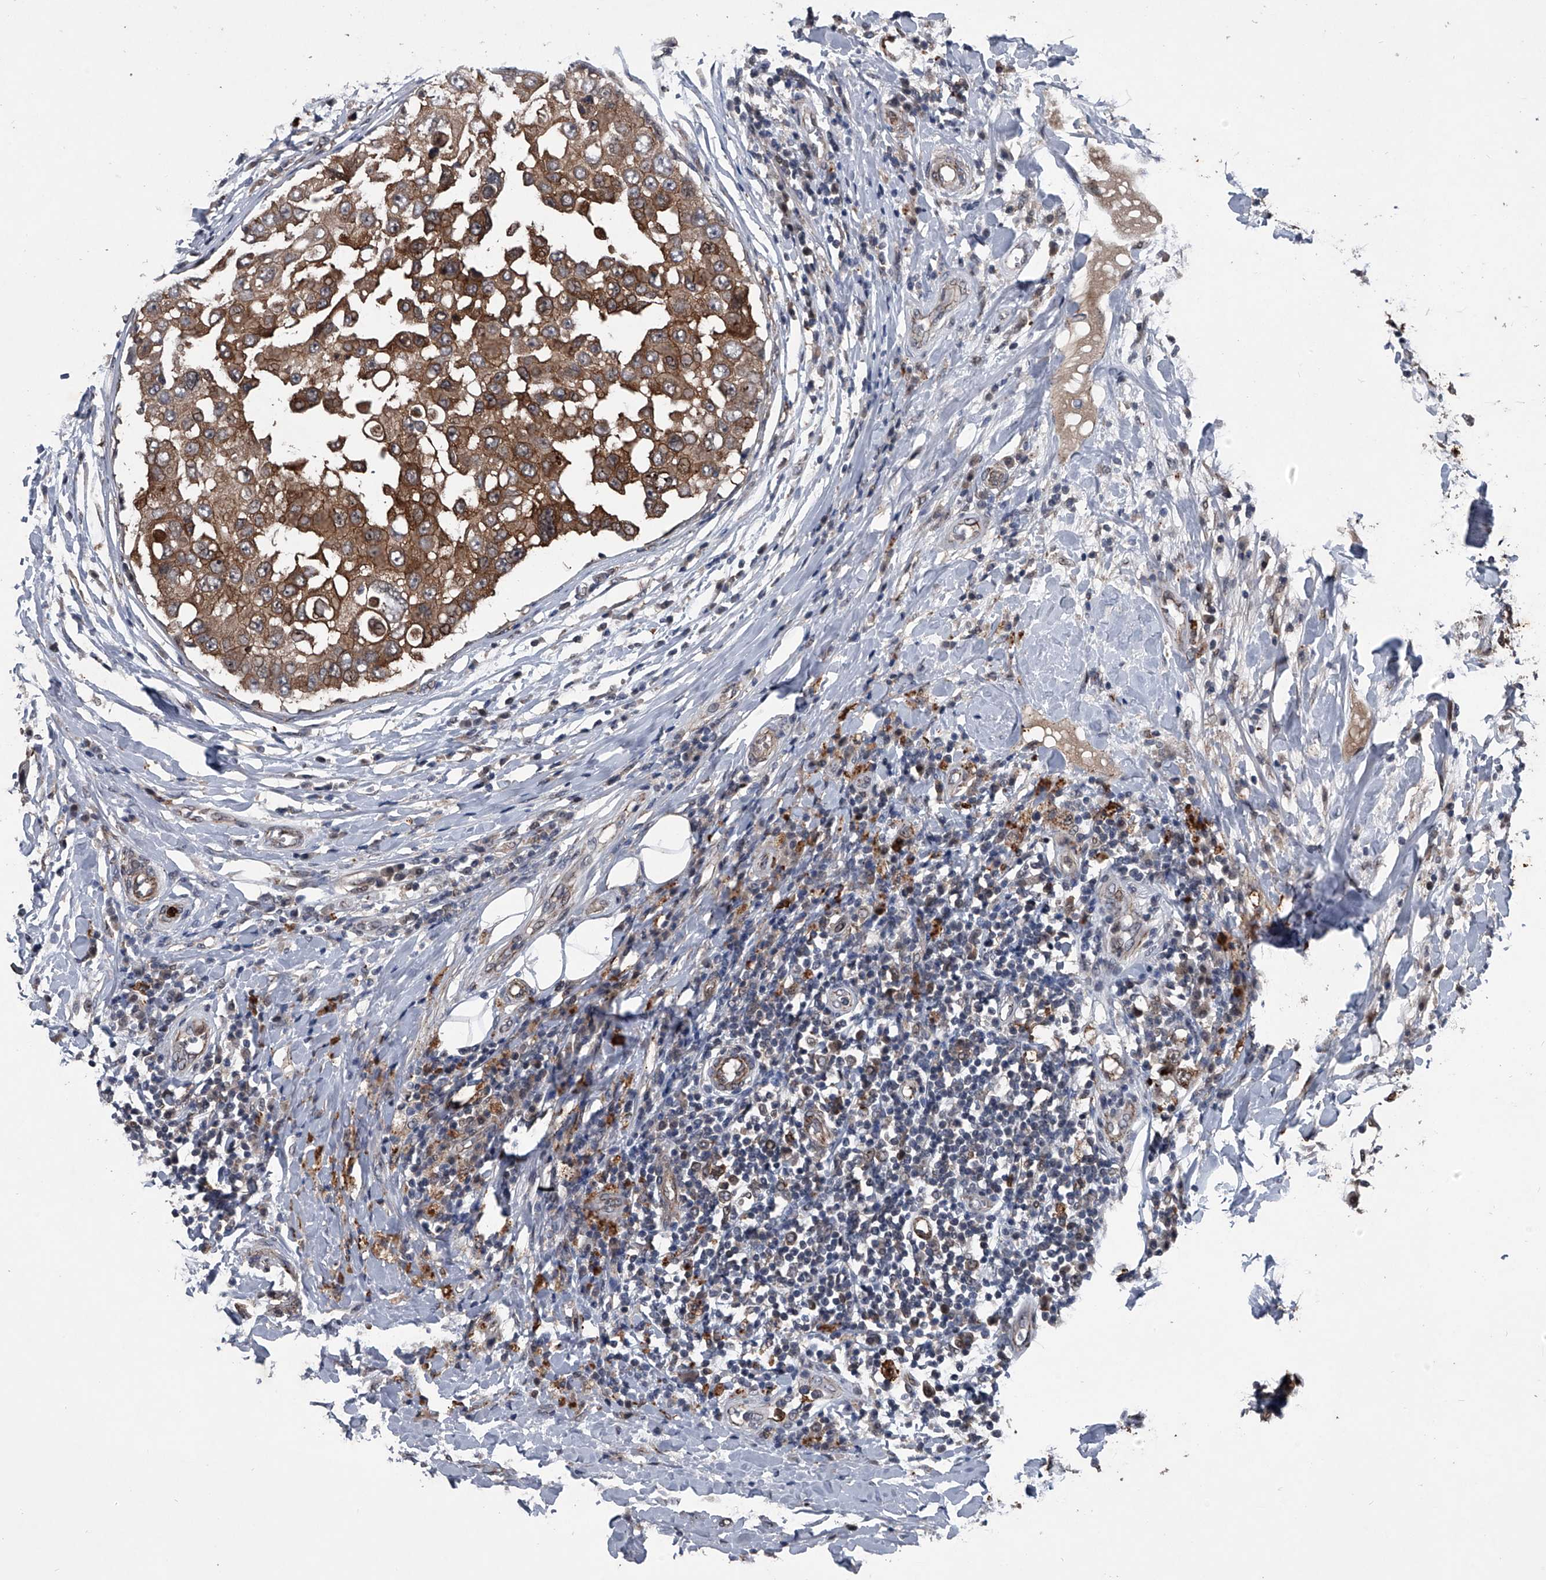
{"staining": {"intensity": "moderate", "quantity": ">75%", "location": "cytoplasmic/membranous"}, "tissue": "breast cancer", "cell_type": "Tumor cells", "image_type": "cancer", "snomed": [{"axis": "morphology", "description": "Duct carcinoma"}, {"axis": "topography", "description": "Breast"}], "caption": "Immunohistochemistry staining of breast cancer, which shows medium levels of moderate cytoplasmic/membranous positivity in about >75% of tumor cells indicating moderate cytoplasmic/membranous protein staining. The staining was performed using DAB (brown) for protein detection and nuclei were counterstained in hematoxylin (blue).", "gene": "MAPKAP1", "patient": {"sex": "female", "age": 27}}